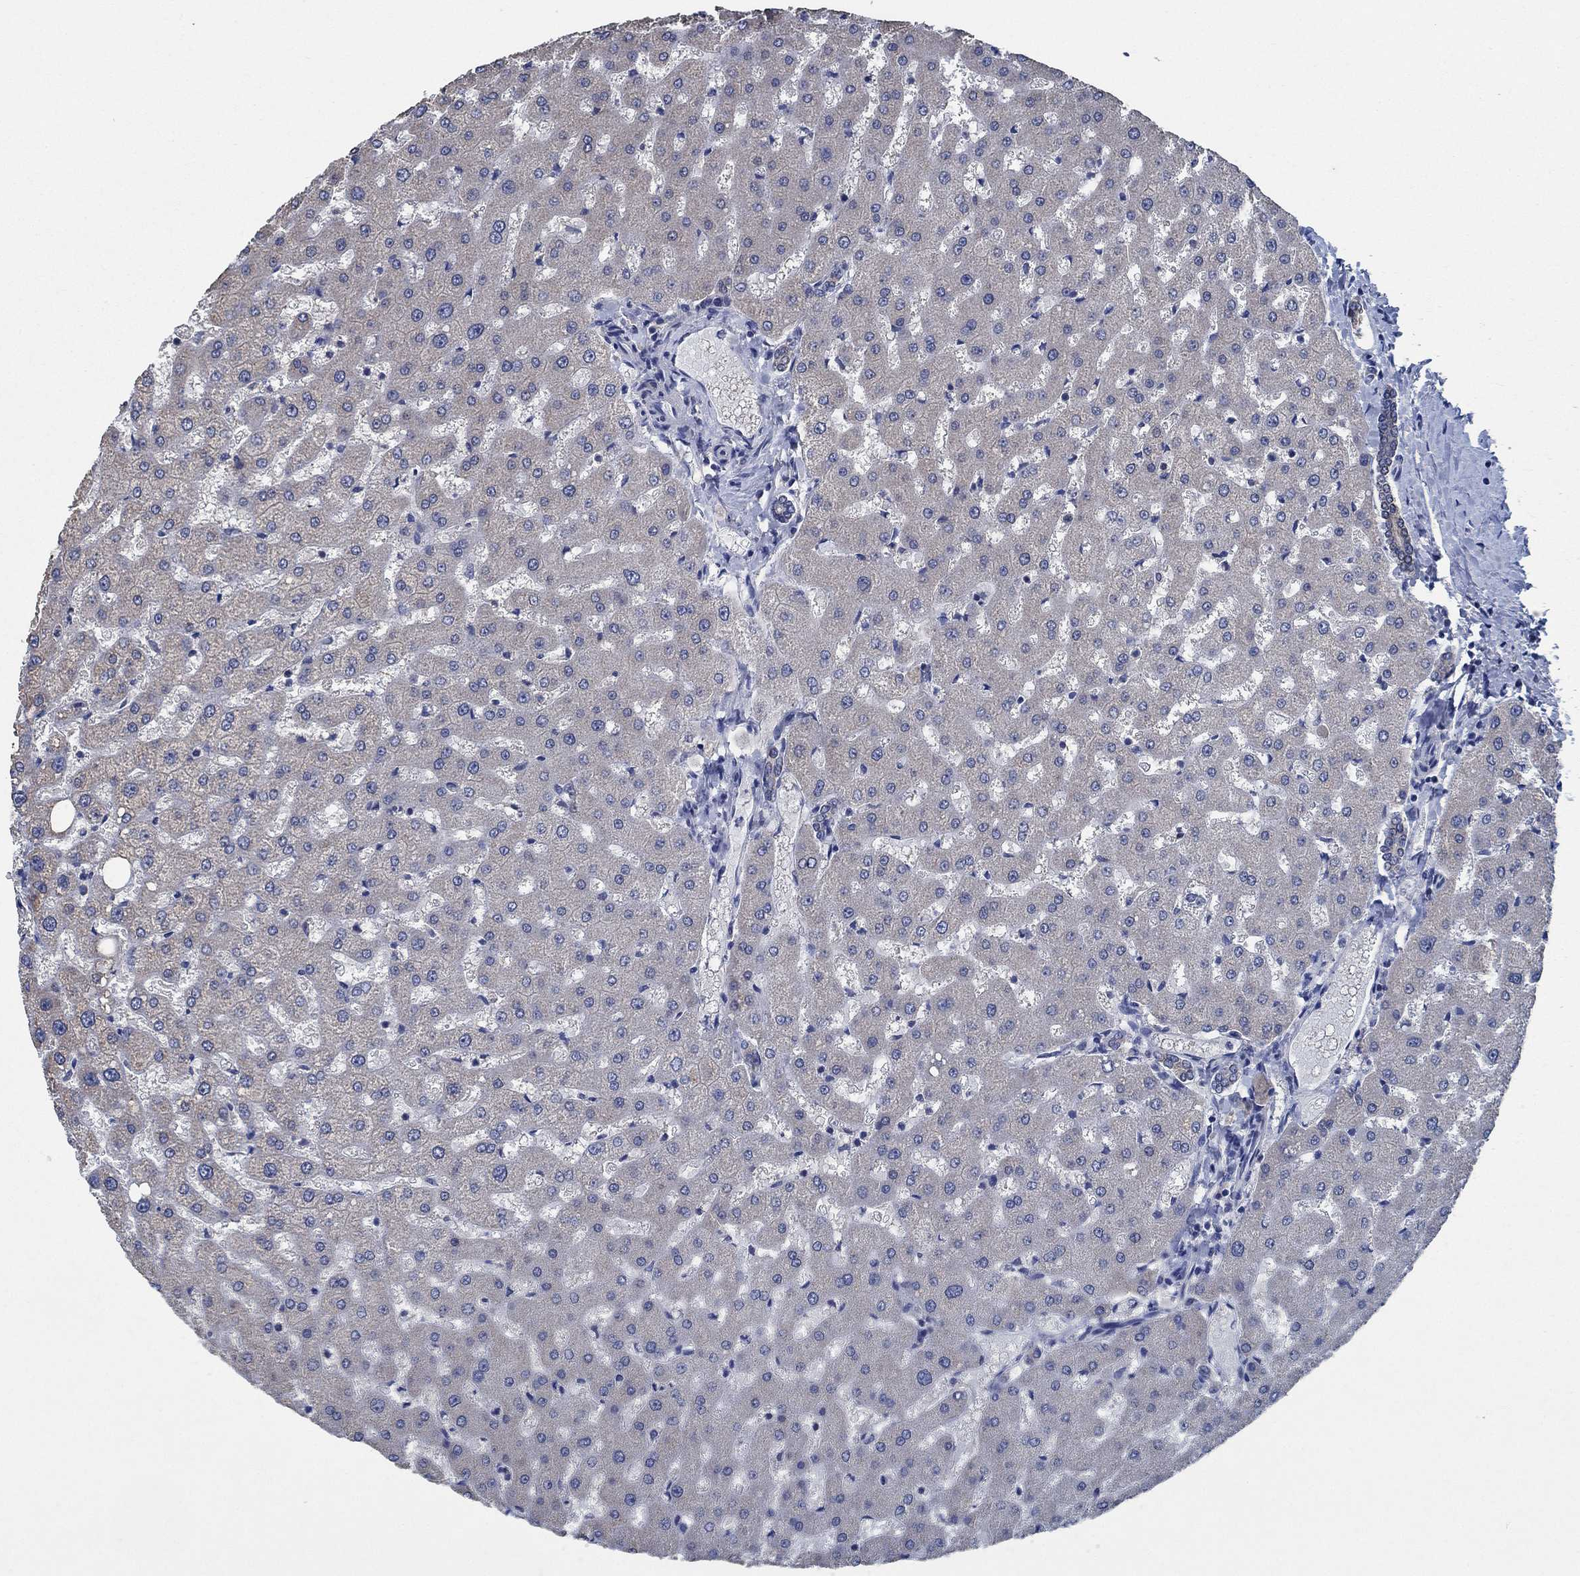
{"staining": {"intensity": "negative", "quantity": "none", "location": "none"}, "tissue": "liver", "cell_type": "Cholangiocytes", "image_type": "normal", "snomed": [{"axis": "morphology", "description": "Normal tissue, NOS"}, {"axis": "topography", "description": "Liver"}], "caption": "A high-resolution micrograph shows immunohistochemistry staining of normal liver, which demonstrates no significant staining in cholangiocytes.", "gene": "OBSCN", "patient": {"sex": "female", "age": 50}}